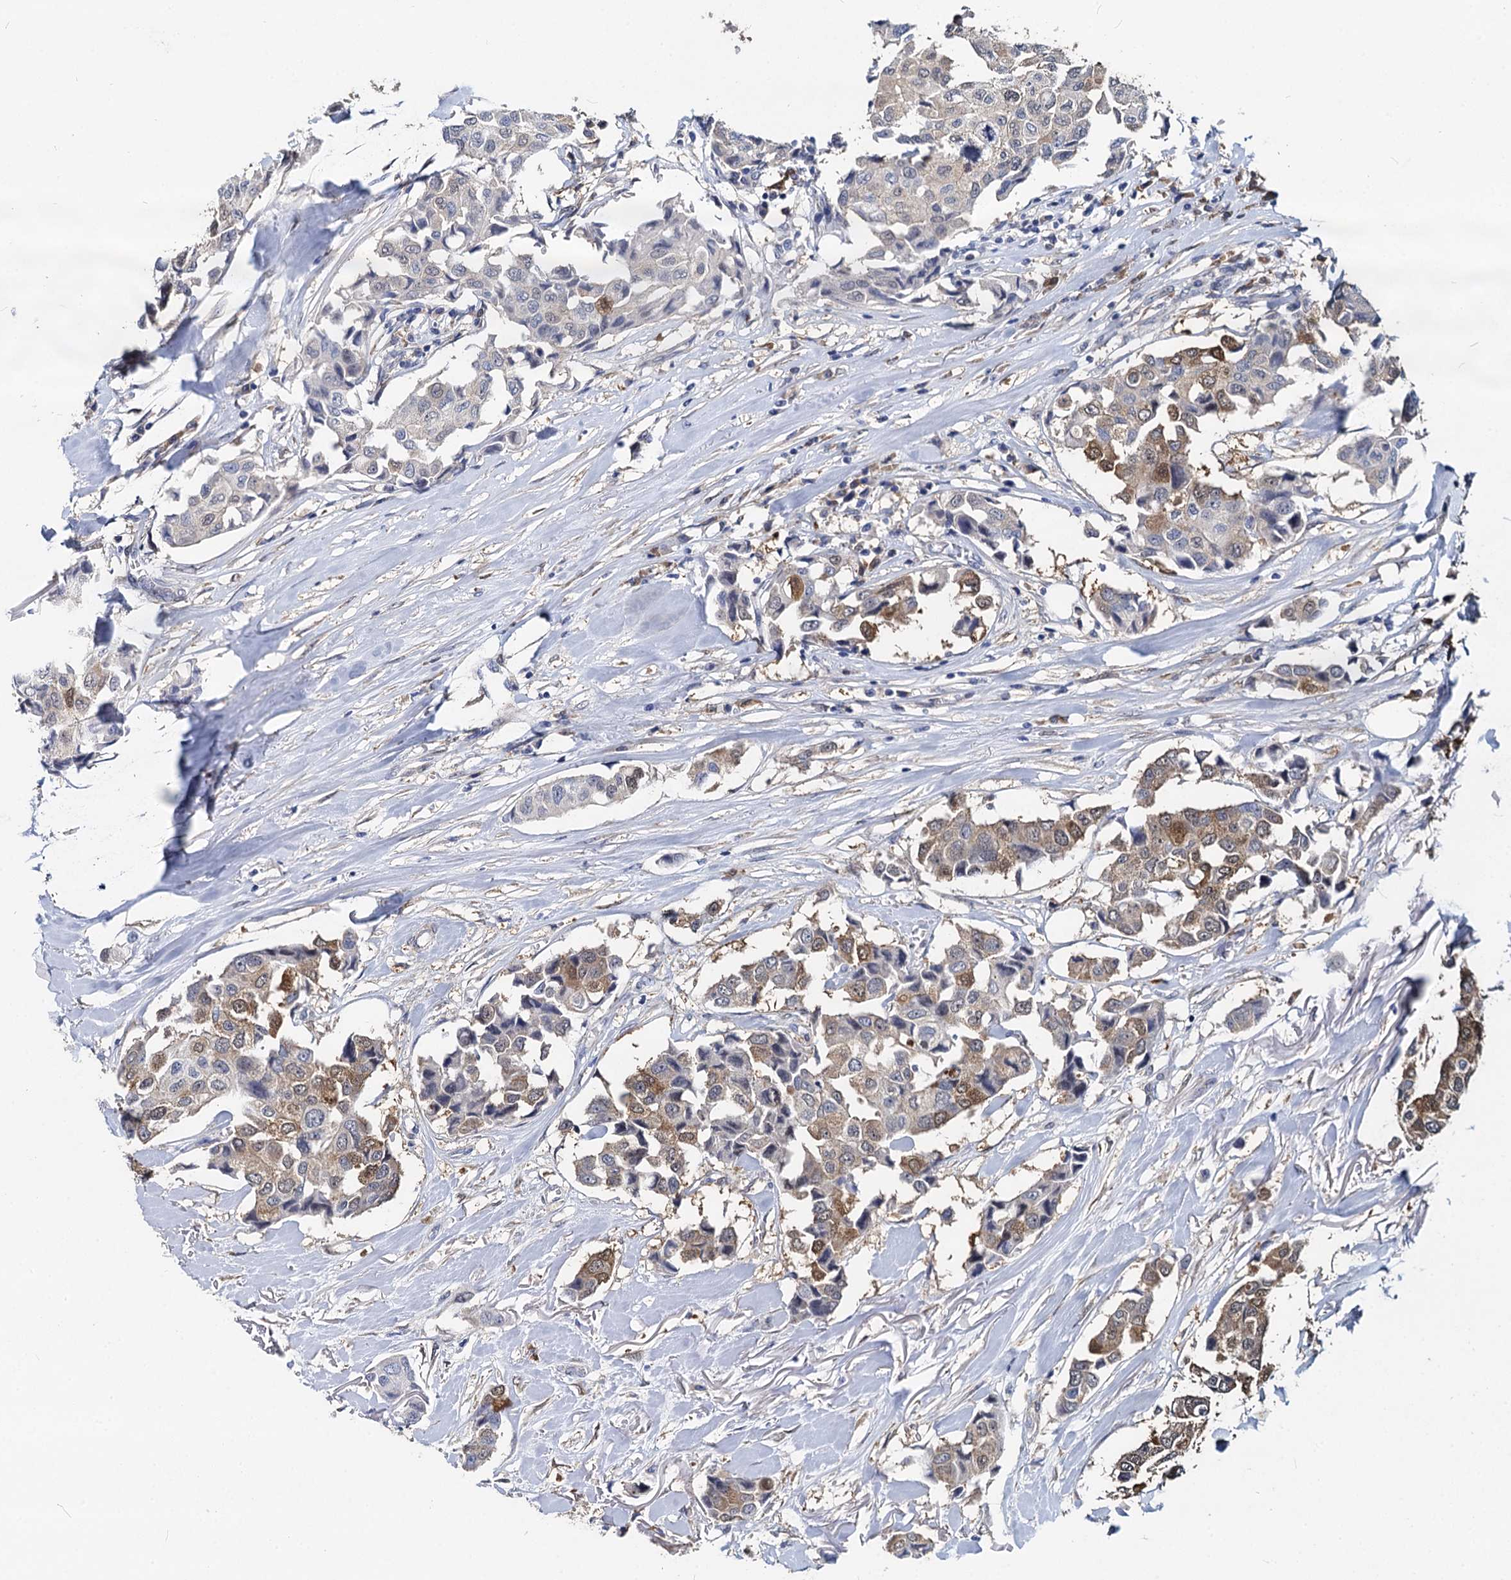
{"staining": {"intensity": "moderate", "quantity": "25%-75%", "location": "cytoplasmic/membranous"}, "tissue": "breast cancer", "cell_type": "Tumor cells", "image_type": "cancer", "snomed": [{"axis": "morphology", "description": "Duct carcinoma"}, {"axis": "topography", "description": "Breast"}], "caption": "Breast cancer was stained to show a protein in brown. There is medium levels of moderate cytoplasmic/membranous expression in about 25%-75% of tumor cells.", "gene": "GSTM3", "patient": {"sex": "female", "age": 80}}